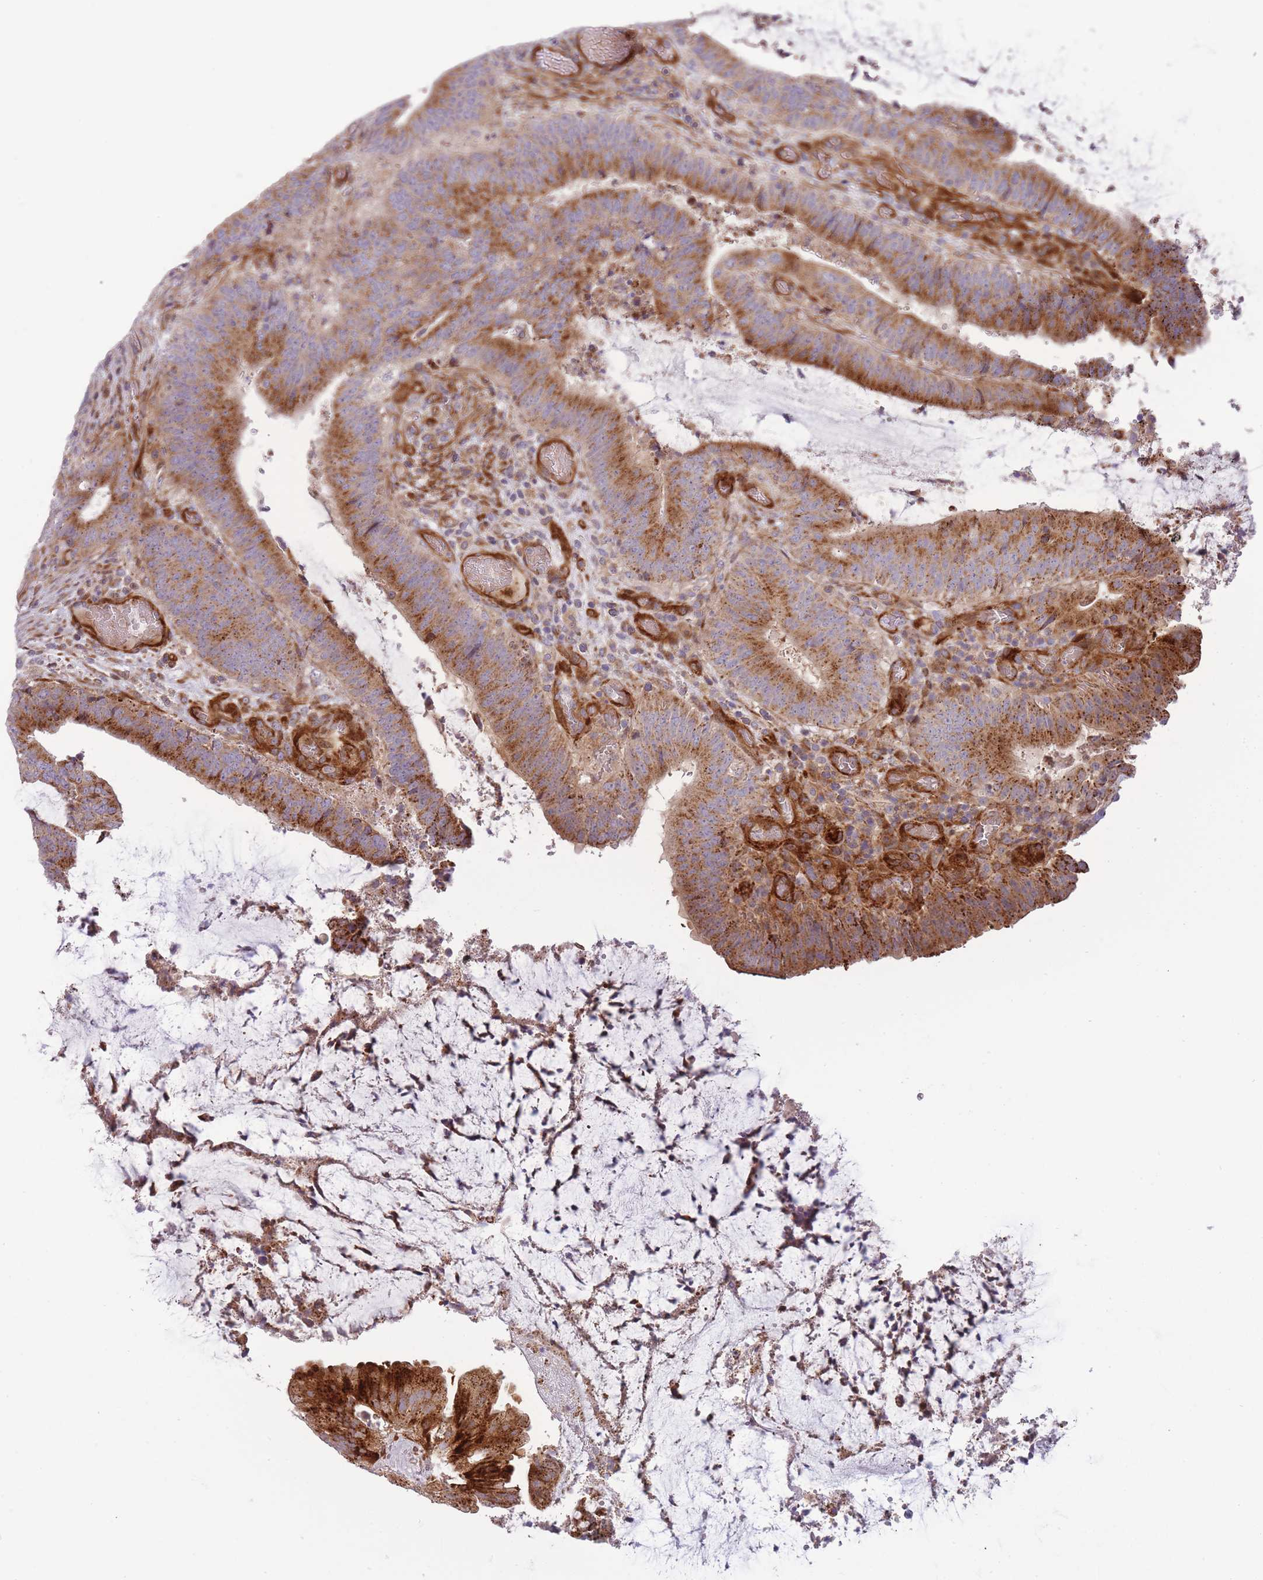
{"staining": {"intensity": "strong", "quantity": ">75%", "location": "cytoplasmic/membranous"}, "tissue": "colorectal cancer", "cell_type": "Tumor cells", "image_type": "cancer", "snomed": [{"axis": "morphology", "description": "Adenocarcinoma, NOS"}, {"axis": "topography", "description": "Colon"}], "caption": "This micrograph reveals colorectal adenocarcinoma stained with immunohistochemistry to label a protein in brown. The cytoplasmic/membranous of tumor cells show strong positivity for the protein. Nuclei are counter-stained blue.", "gene": "ATP5MC2", "patient": {"sex": "female", "age": 43}}